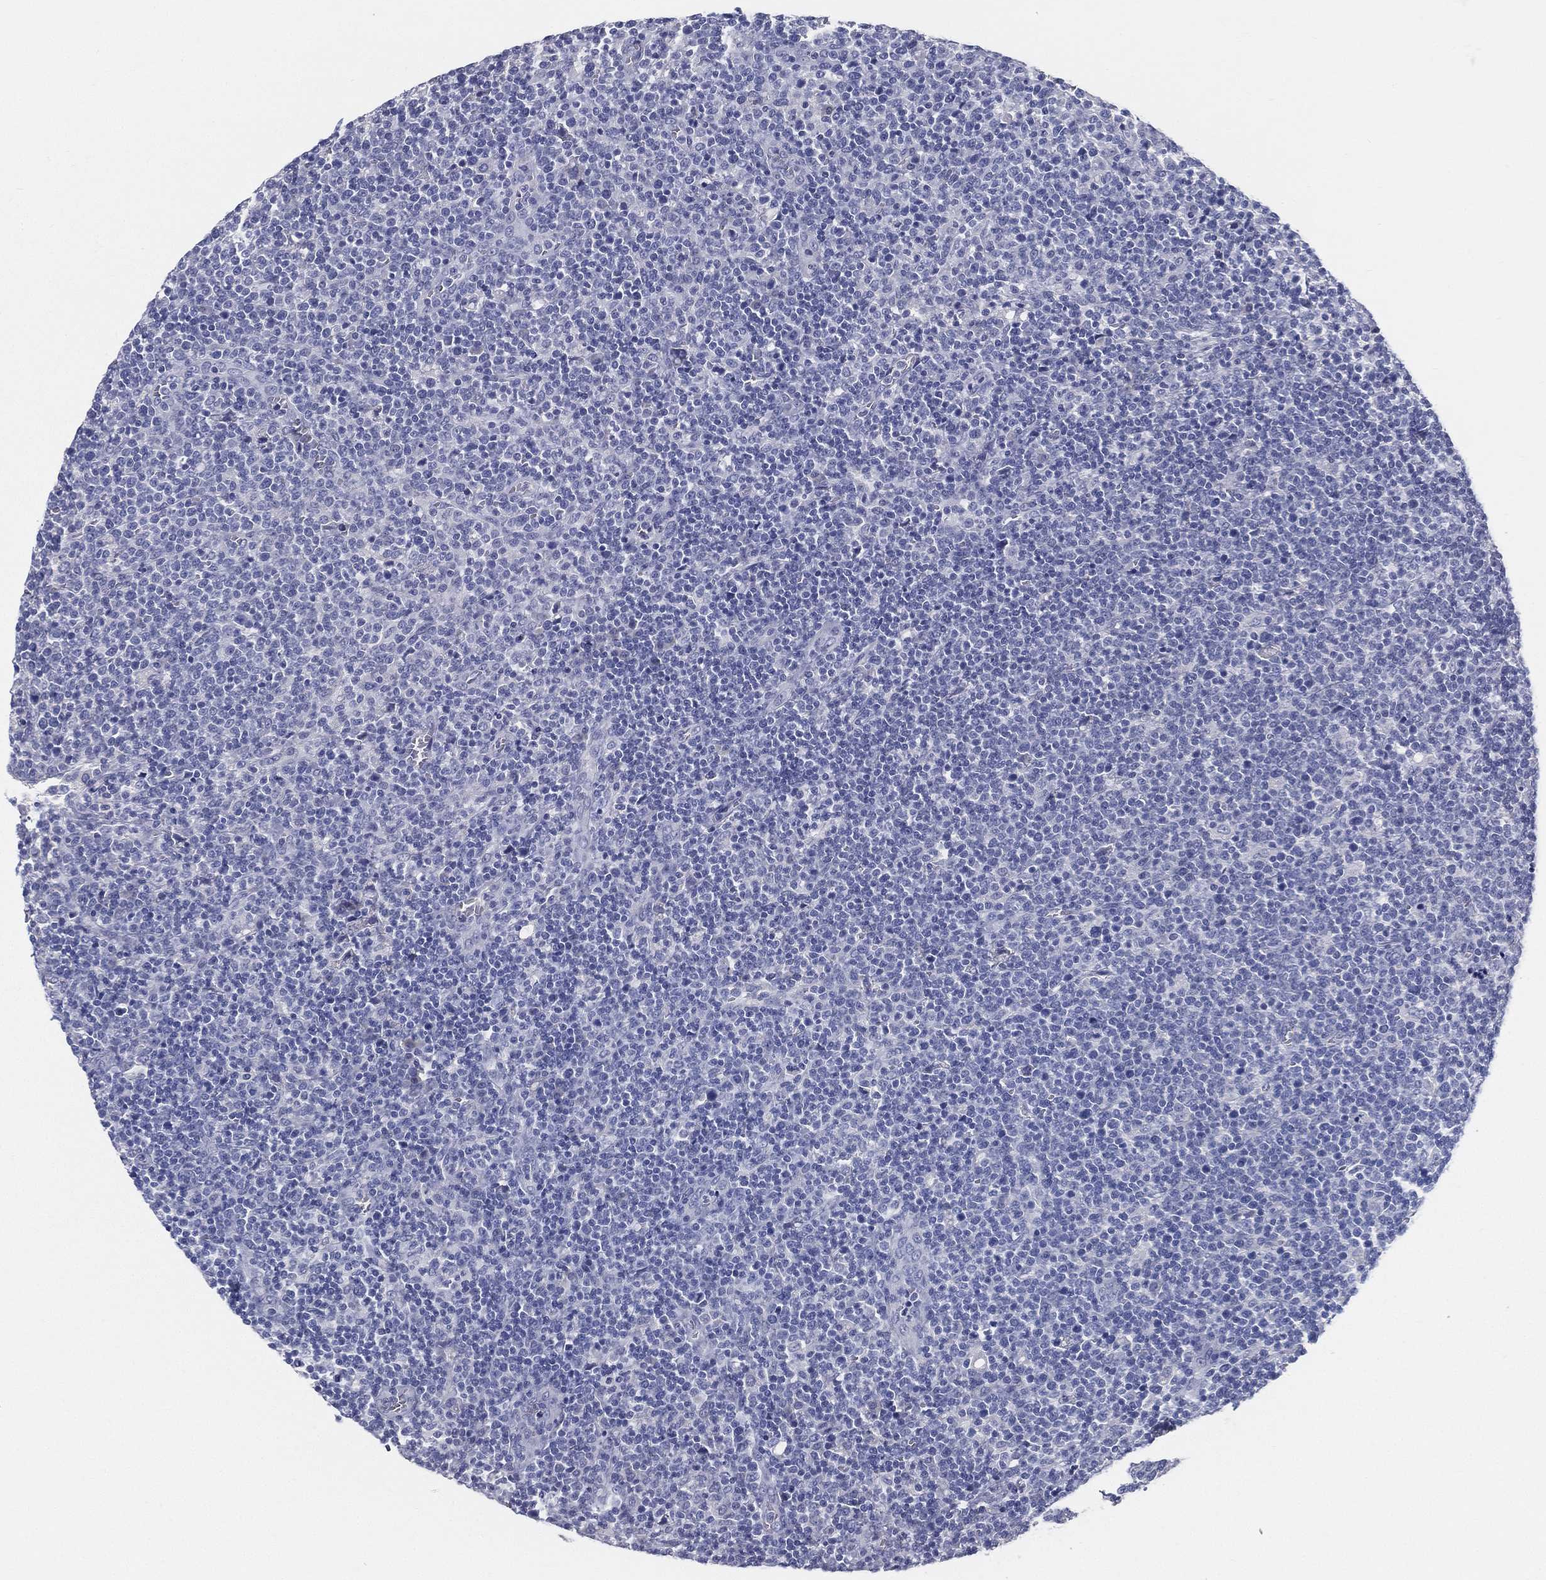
{"staining": {"intensity": "negative", "quantity": "none", "location": "none"}, "tissue": "lymphoma", "cell_type": "Tumor cells", "image_type": "cancer", "snomed": [{"axis": "morphology", "description": "Malignant lymphoma, non-Hodgkin's type, High grade"}, {"axis": "topography", "description": "Lymph node"}], "caption": "An image of human lymphoma is negative for staining in tumor cells.", "gene": "STS", "patient": {"sex": "male", "age": 61}}